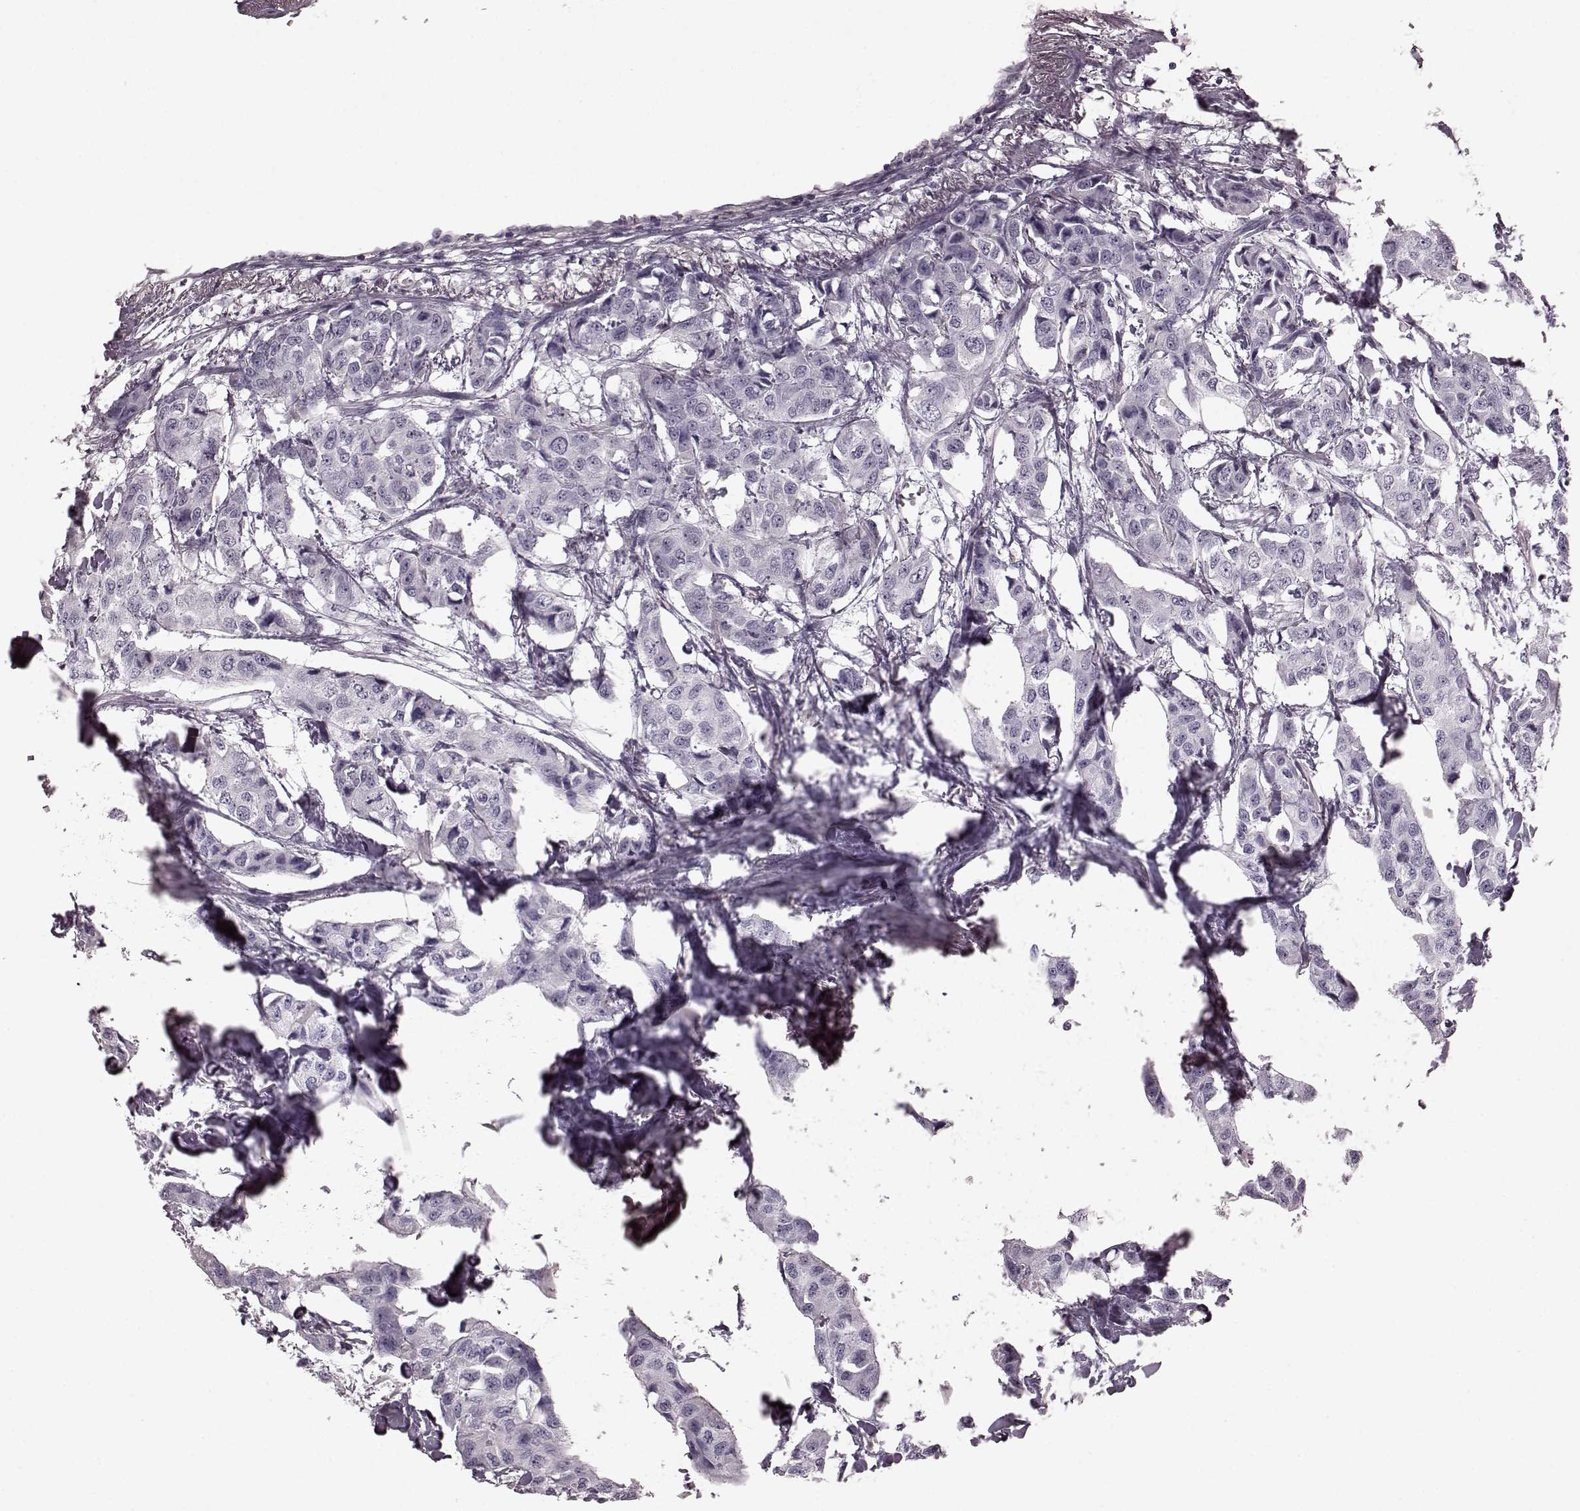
{"staining": {"intensity": "negative", "quantity": "none", "location": "none"}, "tissue": "breast cancer", "cell_type": "Tumor cells", "image_type": "cancer", "snomed": [{"axis": "morphology", "description": "Duct carcinoma"}, {"axis": "topography", "description": "Breast"}], "caption": "An immunohistochemistry (IHC) photomicrograph of breast cancer (invasive ductal carcinoma) is shown. There is no staining in tumor cells of breast cancer (invasive ductal carcinoma).", "gene": "TRPM1", "patient": {"sex": "female", "age": 80}}